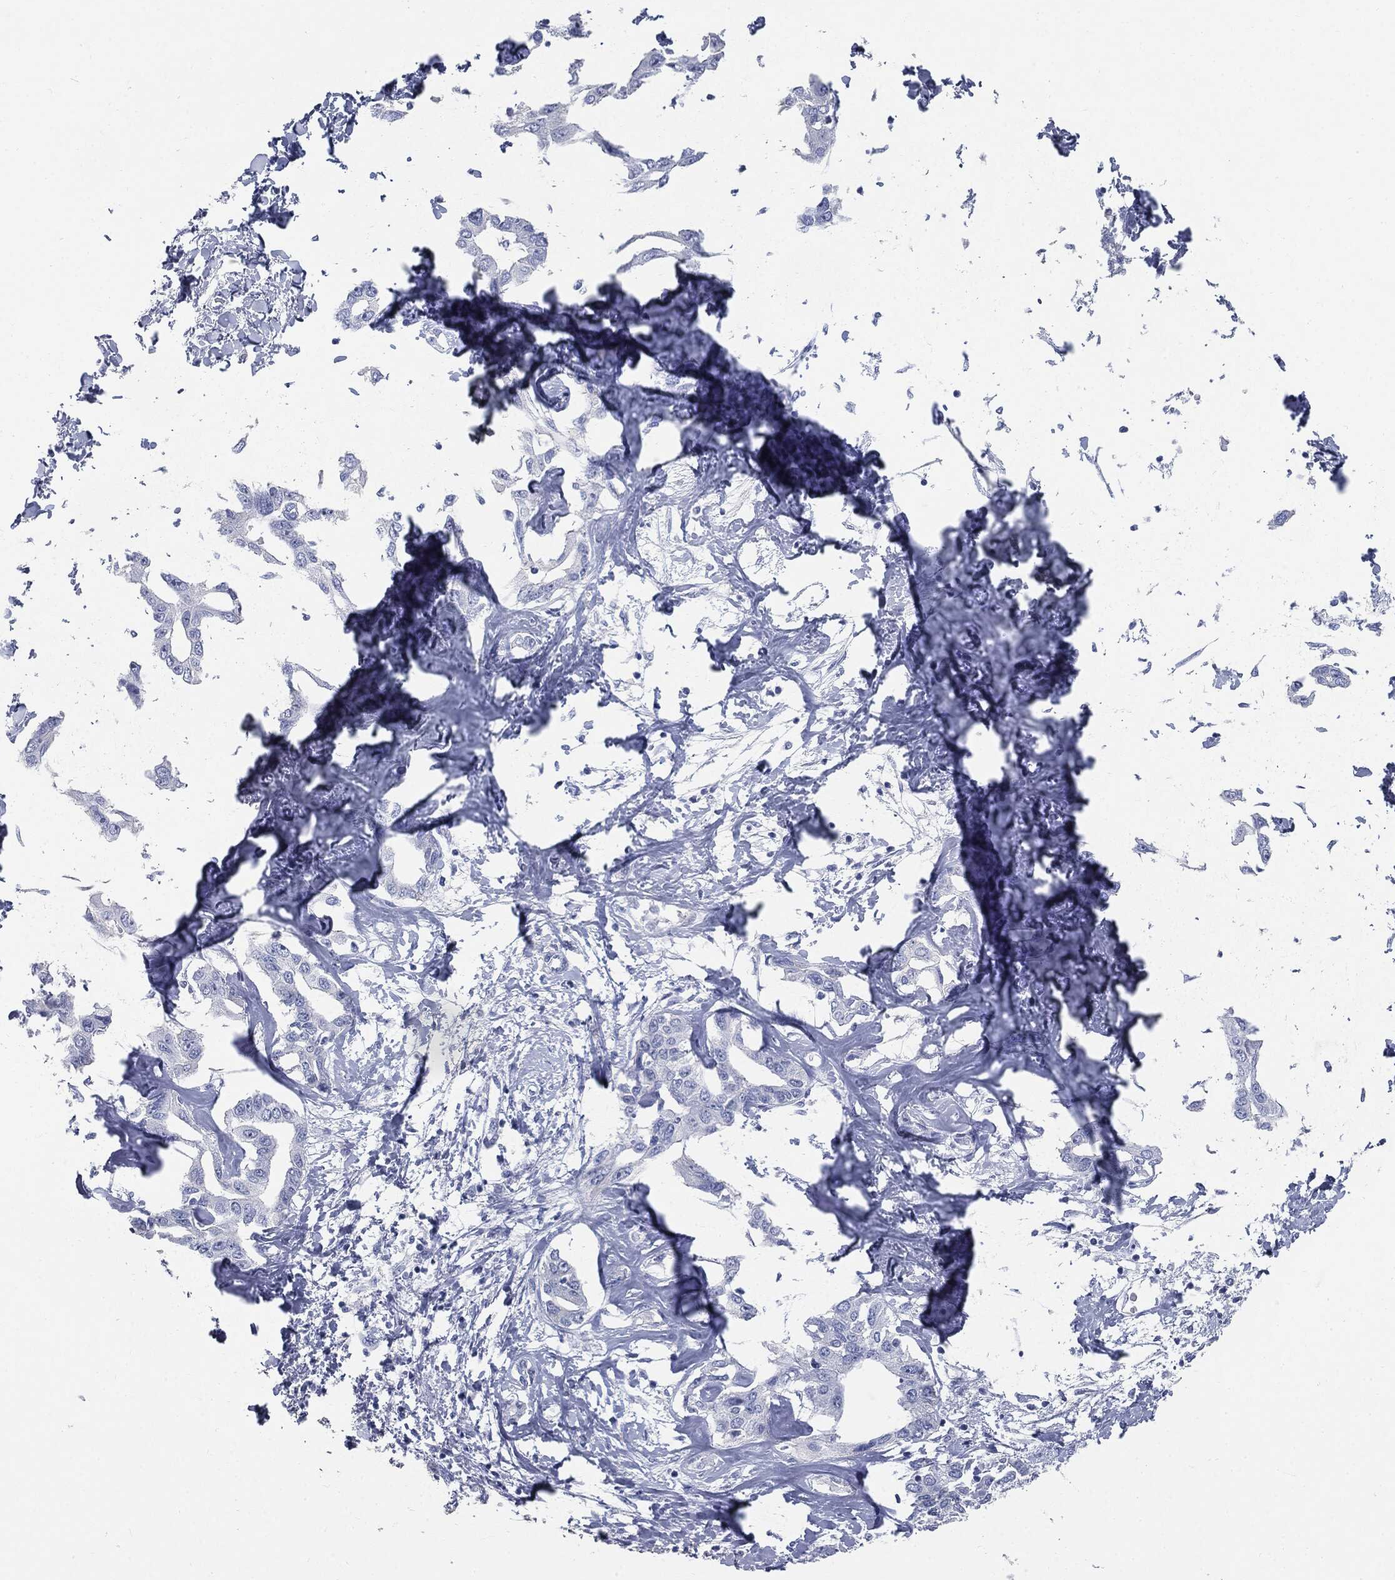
{"staining": {"intensity": "negative", "quantity": "none", "location": "none"}, "tissue": "liver cancer", "cell_type": "Tumor cells", "image_type": "cancer", "snomed": [{"axis": "morphology", "description": "Cholangiocarcinoma"}, {"axis": "topography", "description": "Liver"}], "caption": "A histopathology image of liver cancer (cholangiocarcinoma) stained for a protein demonstrates no brown staining in tumor cells. (DAB (3,3'-diaminobenzidine) IHC visualized using brightfield microscopy, high magnification).", "gene": "CUZD1", "patient": {"sex": "male", "age": 59}}